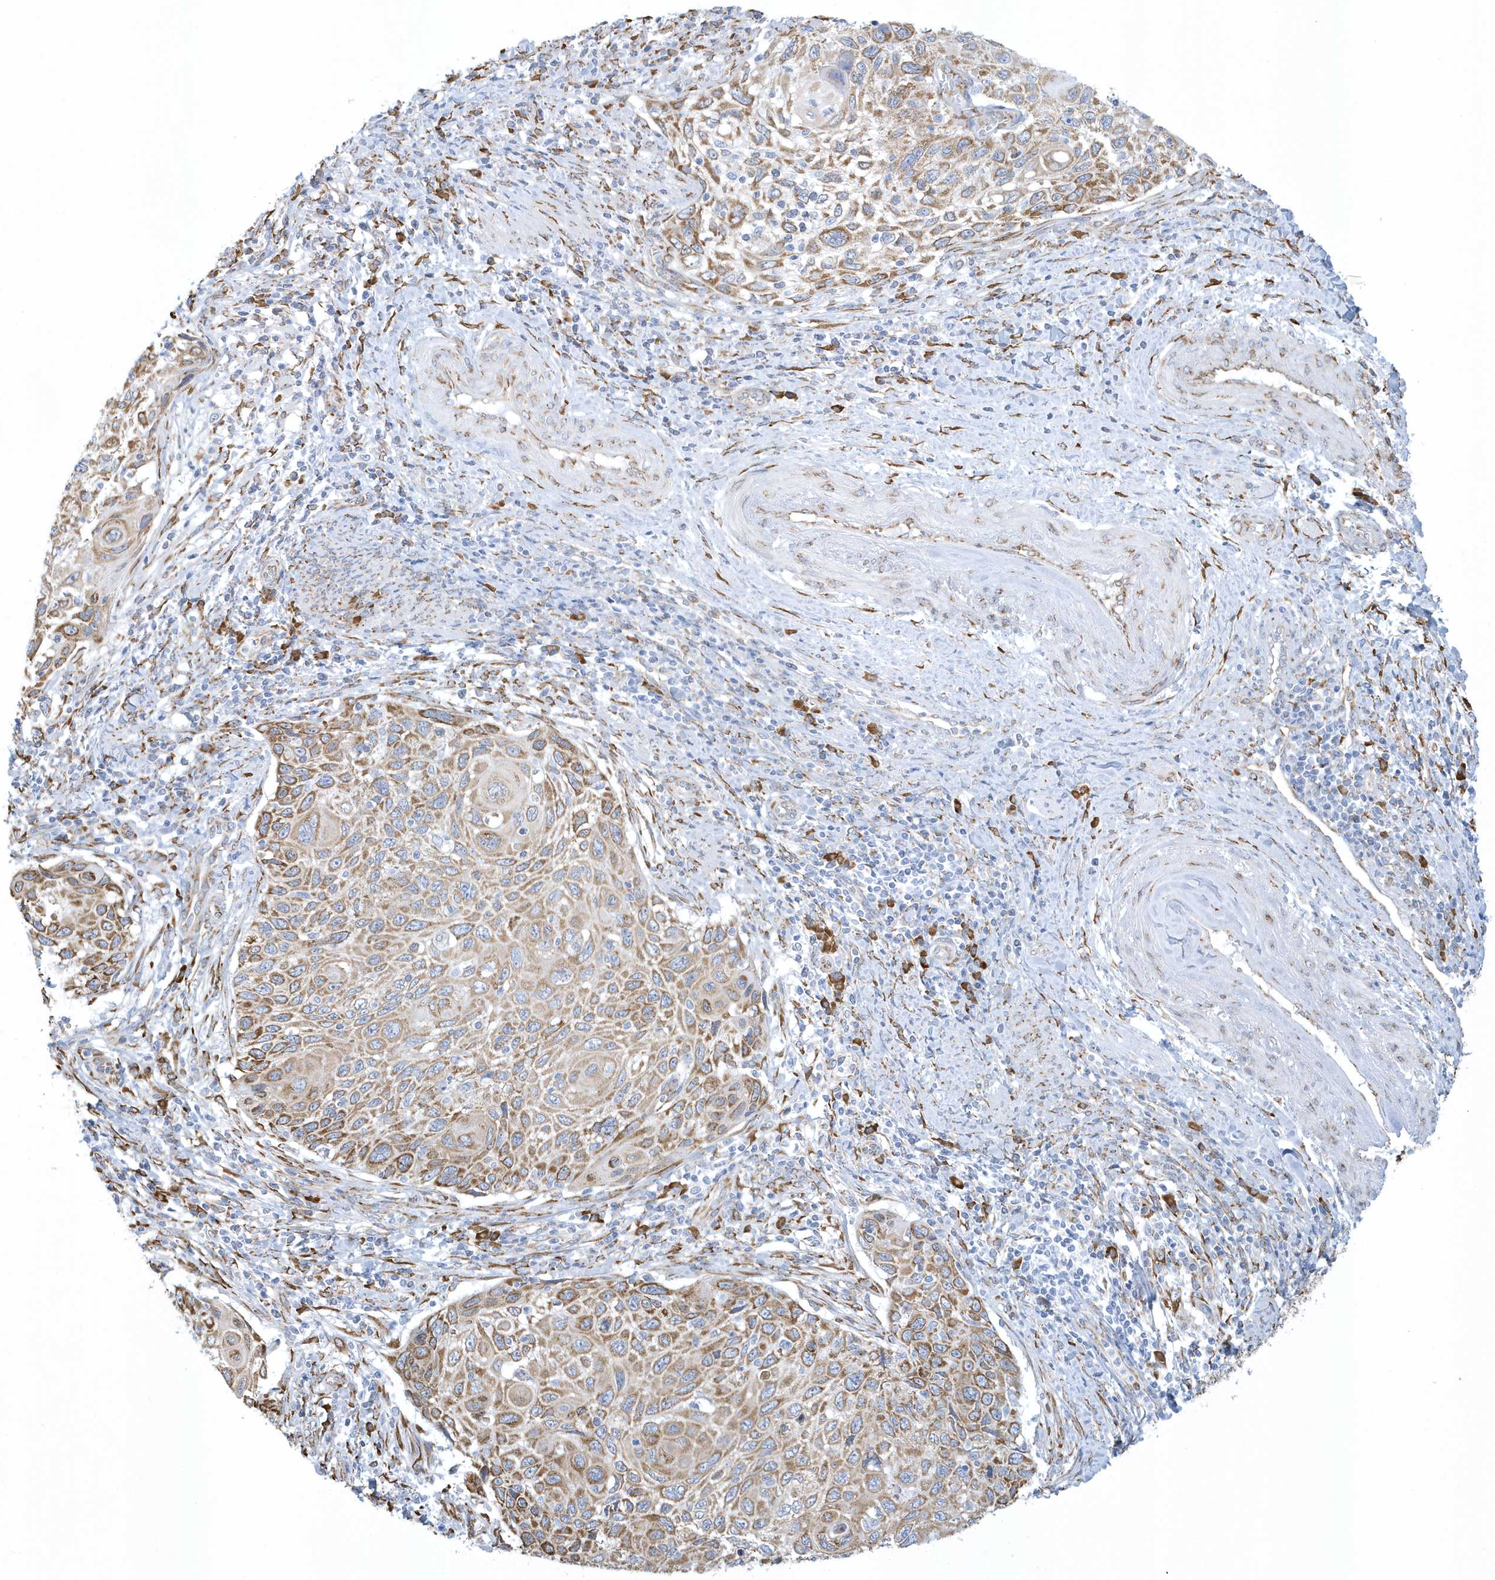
{"staining": {"intensity": "moderate", "quantity": "25%-75%", "location": "cytoplasmic/membranous"}, "tissue": "cervical cancer", "cell_type": "Tumor cells", "image_type": "cancer", "snomed": [{"axis": "morphology", "description": "Squamous cell carcinoma, NOS"}, {"axis": "topography", "description": "Cervix"}], "caption": "Immunohistochemistry staining of squamous cell carcinoma (cervical), which exhibits medium levels of moderate cytoplasmic/membranous staining in approximately 25%-75% of tumor cells indicating moderate cytoplasmic/membranous protein staining. The staining was performed using DAB (brown) for protein detection and nuclei were counterstained in hematoxylin (blue).", "gene": "DCAF1", "patient": {"sex": "female", "age": 70}}